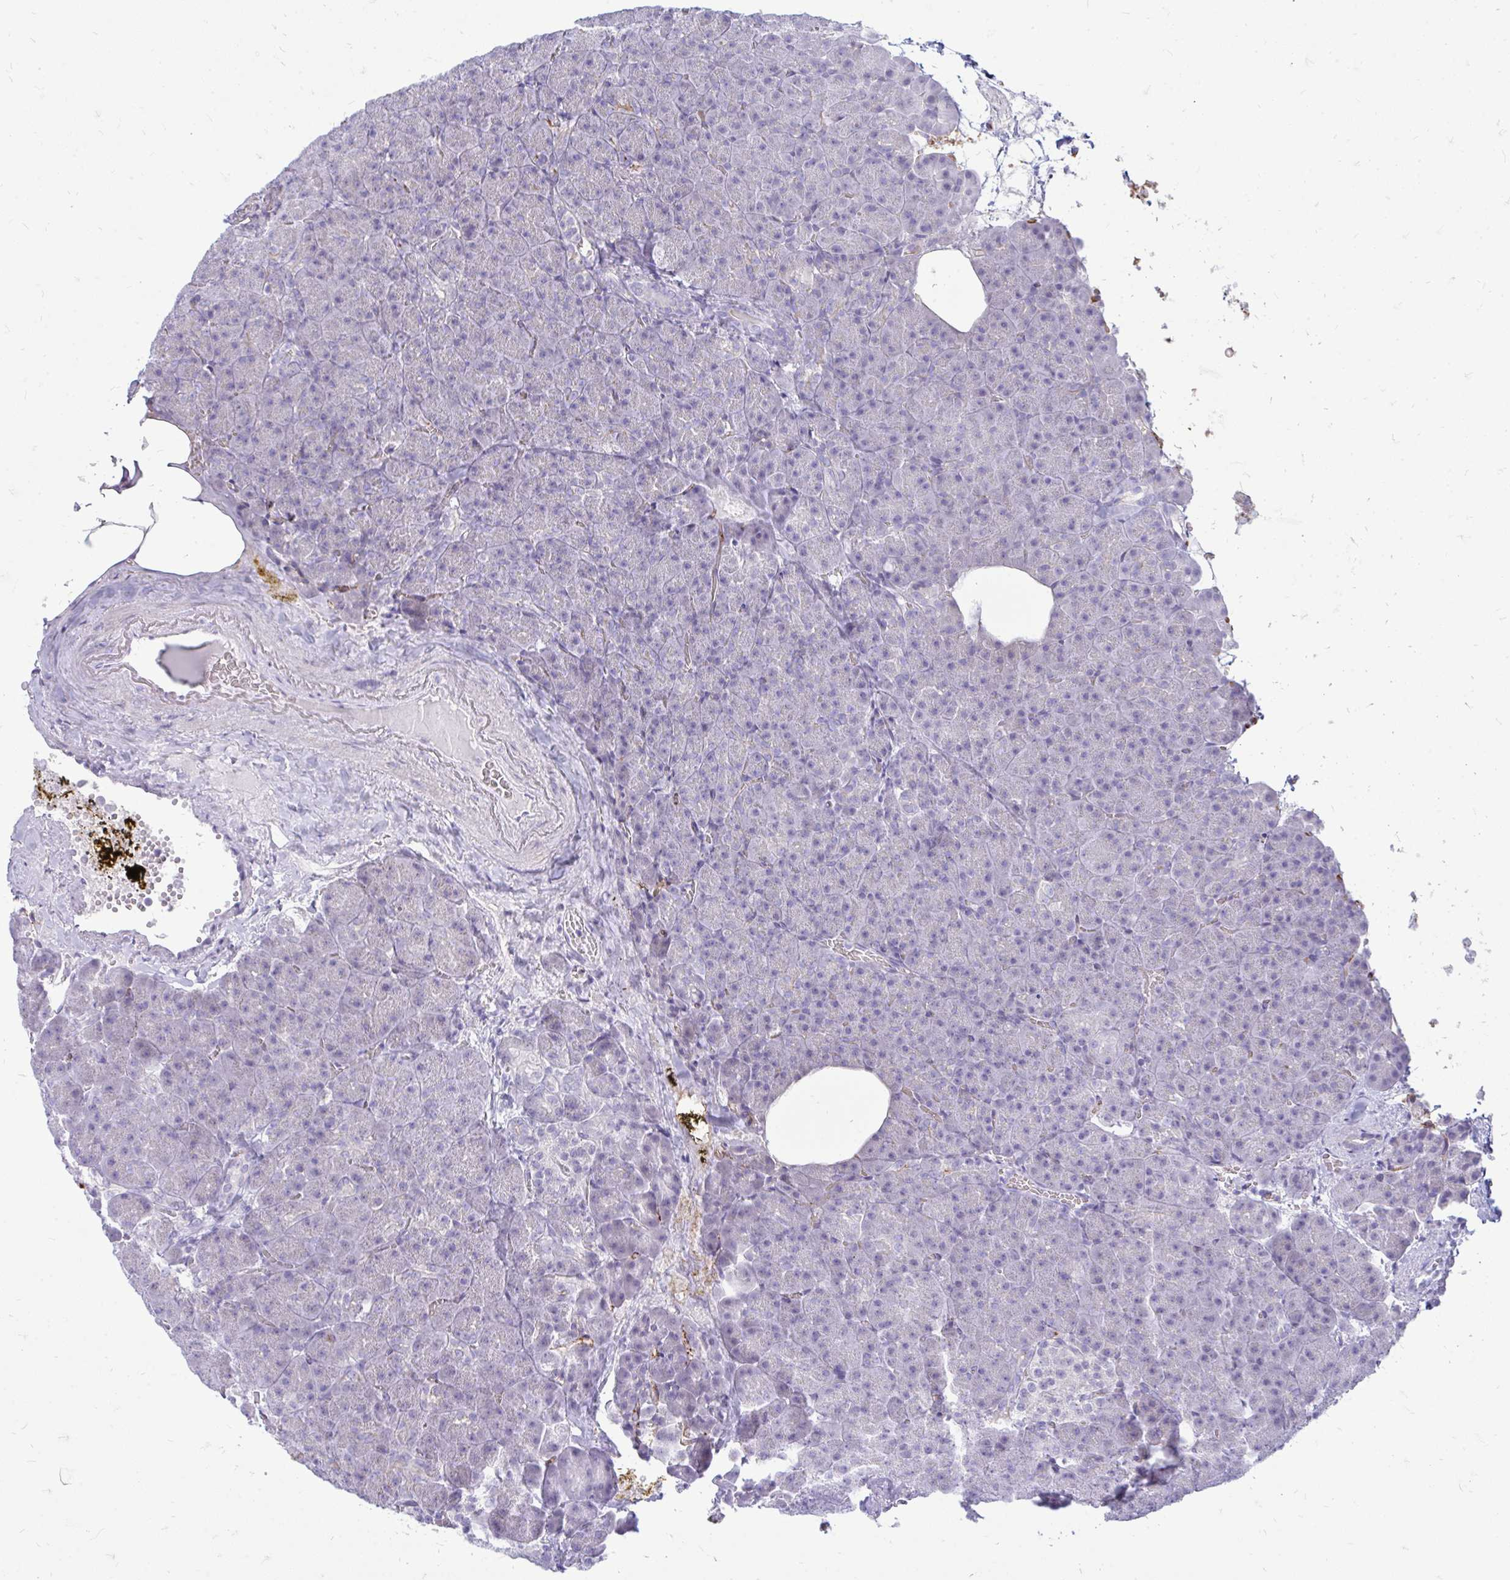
{"staining": {"intensity": "negative", "quantity": "none", "location": "none"}, "tissue": "pancreas", "cell_type": "Exocrine glandular cells", "image_type": "normal", "snomed": [{"axis": "morphology", "description": "Normal tissue, NOS"}, {"axis": "topography", "description": "Pancreas"}], "caption": "Immunohistochemistry (IHC) image of benign pancreas stained for a protein (brown), which exhibits no staining in exocrine glandular cells.", "gene": "TSPEAR", "patient": {"sex": "female", "age": 74}}